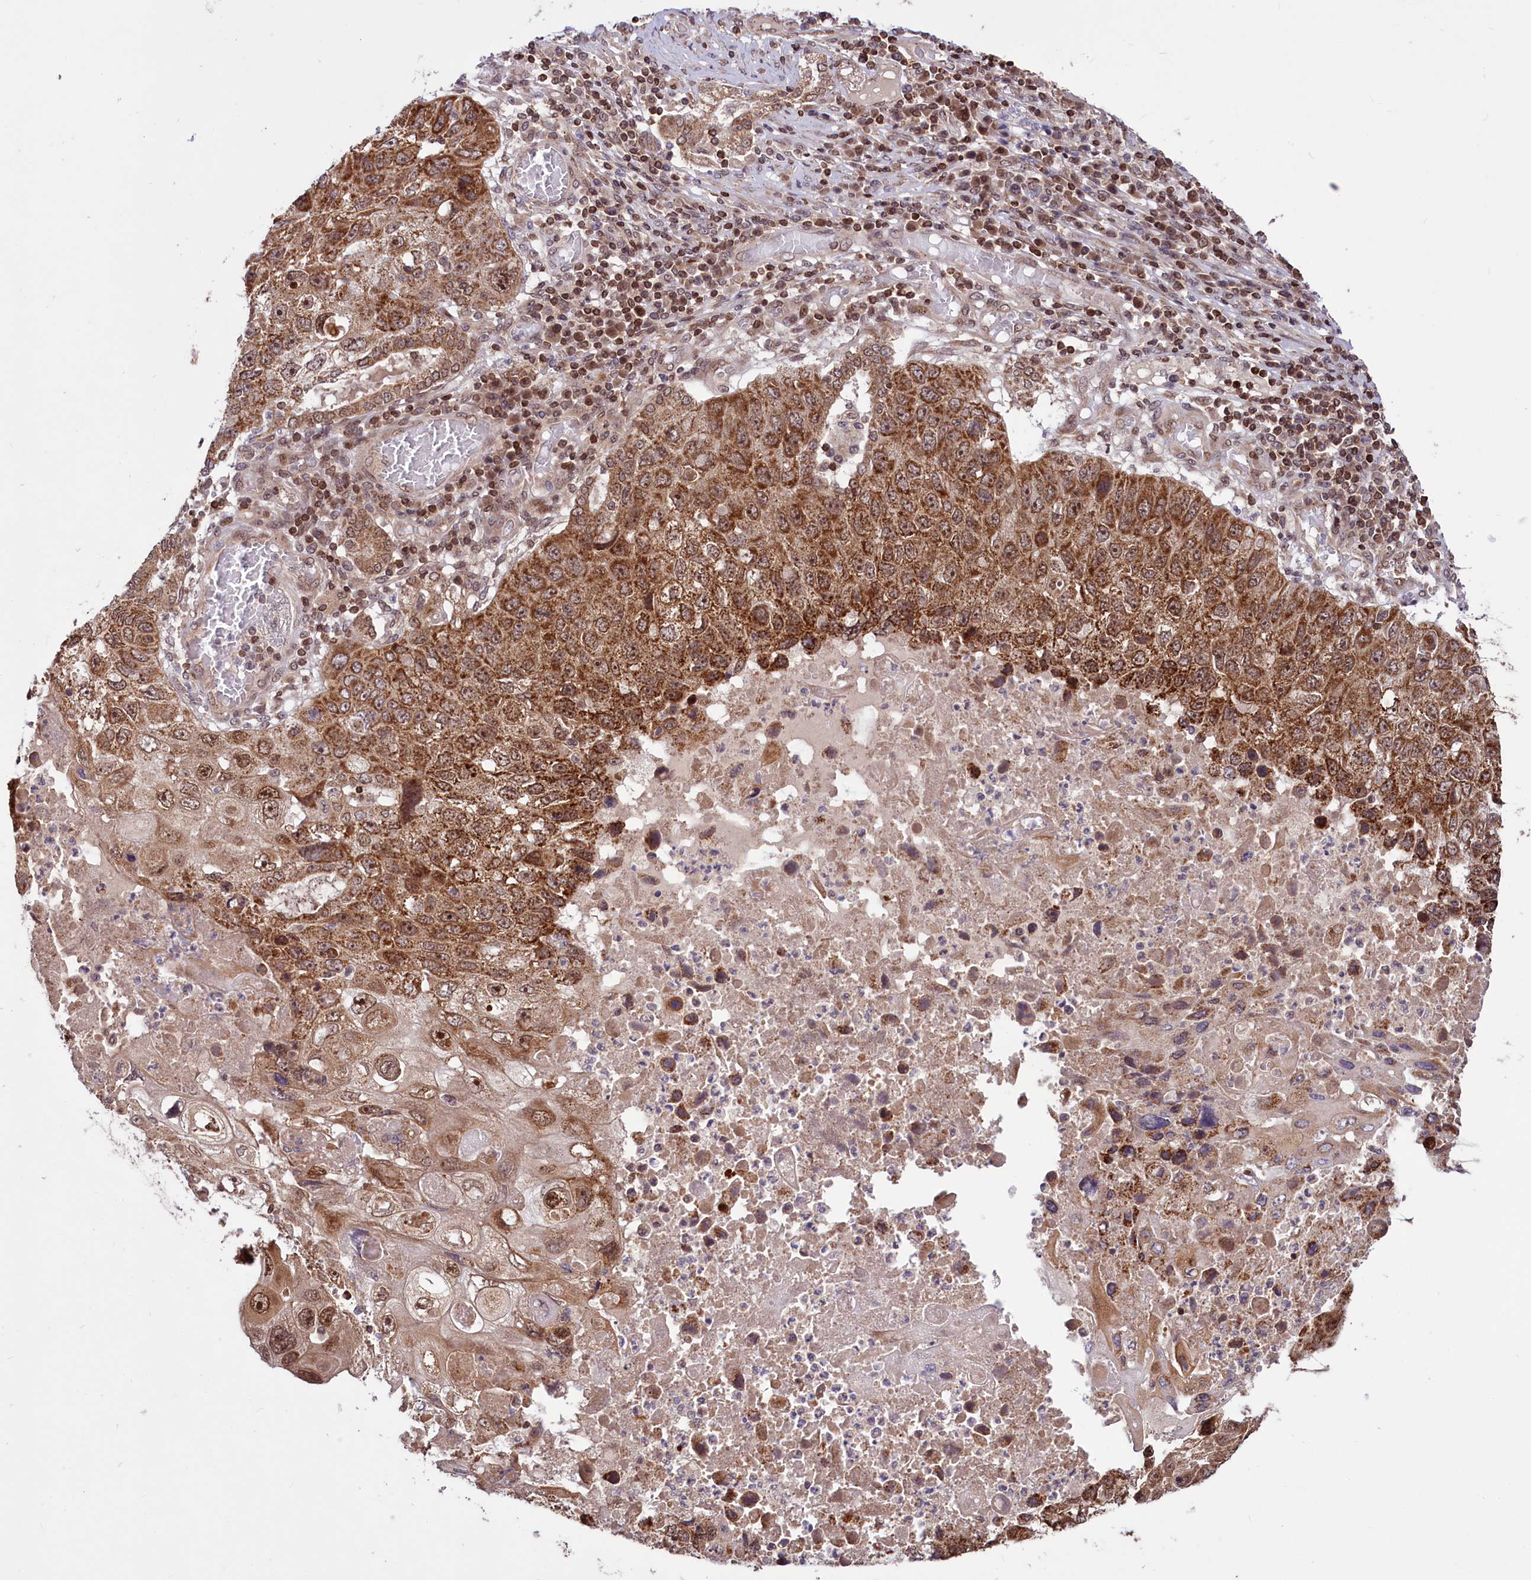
{"staining": {"intensity": "moderate", "quantity": ">75%", "location": "cytoplasmic/membranous,nuclear"}, "tissue": "lung cancer", "cell_type": "Tumor cells", "image_type": "cancer", "snomed": [{"axis": "morphology", "description": "Squamous cell carcinoma, NOS"}, {"axis": "topography", "description": "Lung"}], "caption": "DAB (3,3'-diaminobenzidine) immunohistochemical staining of squamous cell carcinoma (lung) reveals moderate cytoplasmic/membranous and nuclear protein staining in about >75% of tumor cells. (brown staining indicates protein expression, while blue staining denotes nuclei).", "gene": "PHC3", "patient": {"sex": "male", "age": 61}}